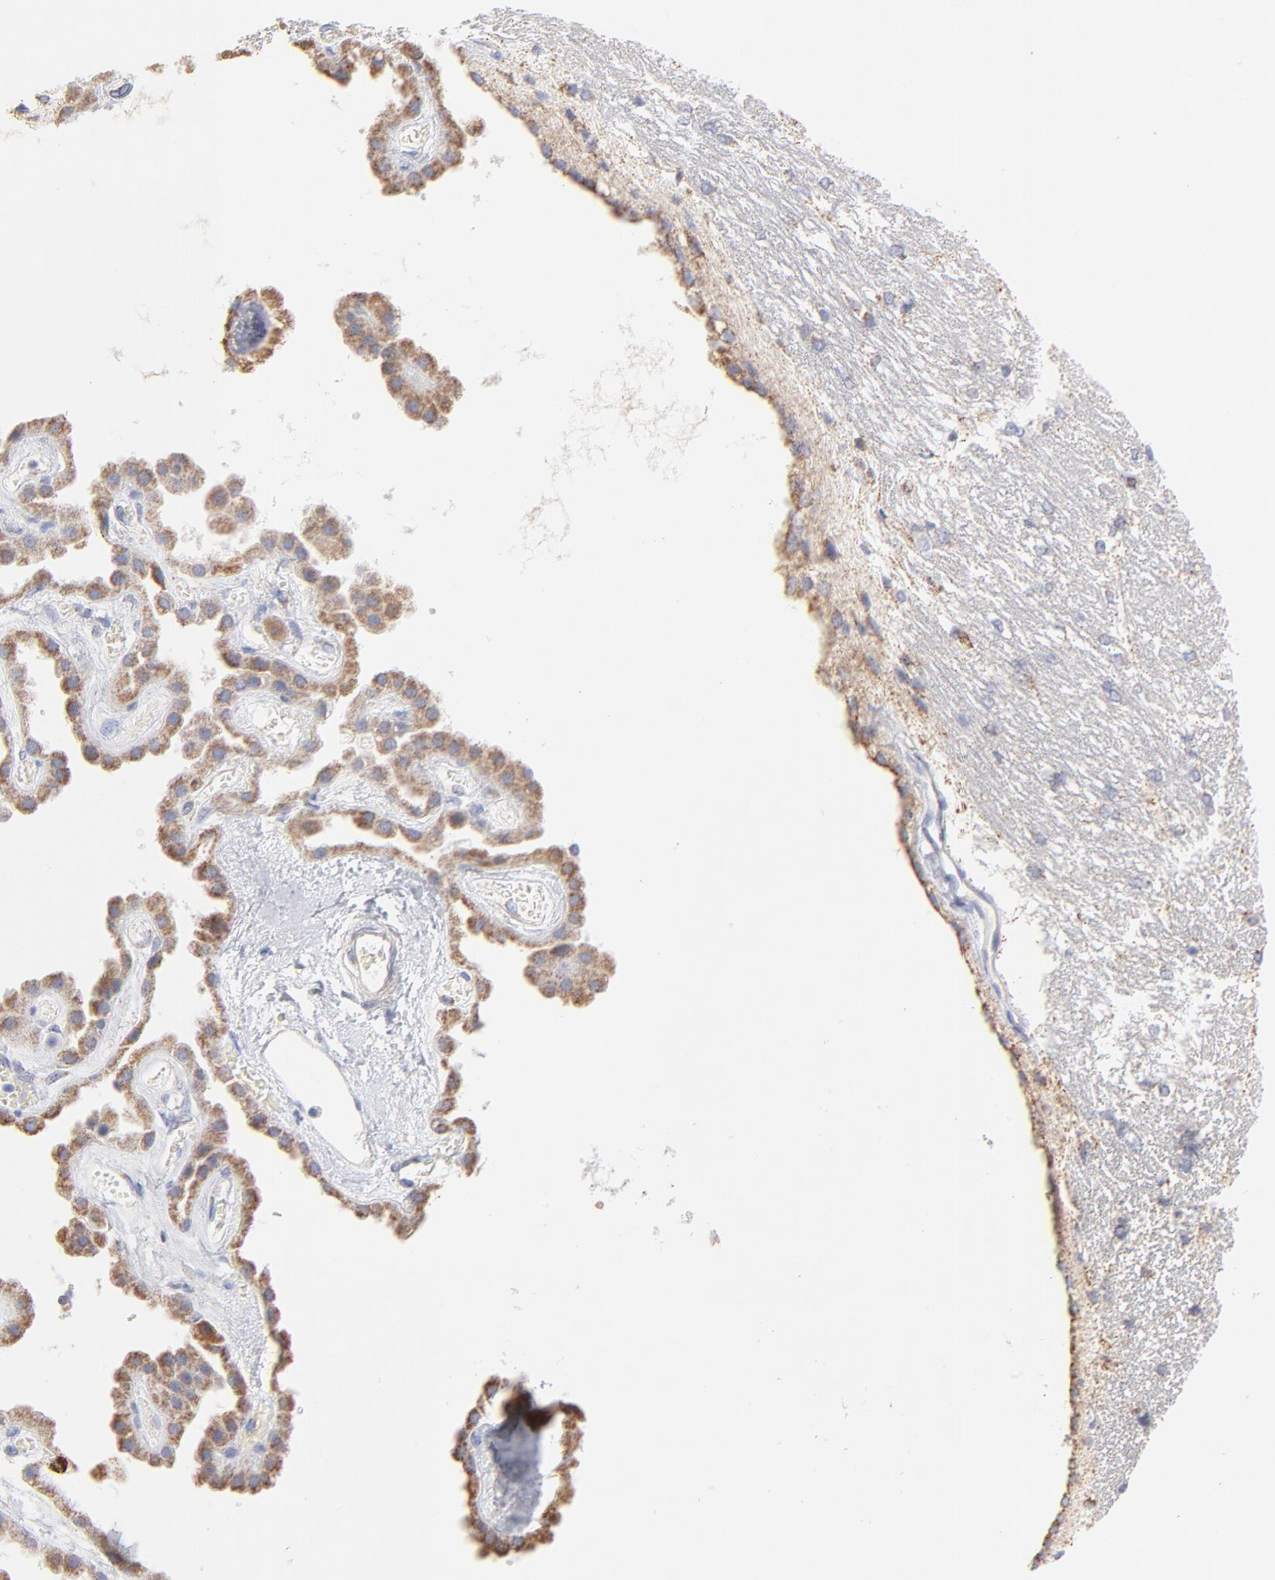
{"staining": {"intensity": "negative", "quantity": "none", "location": "none"}, "tissue": "hippocampus", "cell_type": "Glial cells", "image_type": "normal", "snomed": [{"axis": "morphology", "description": "Normal tissue, NOS"}, {"axis": "topography", "description": "Hippocampus"}], "caption": "Histopathology image shows no significant protein expression in glial cells of unremarkable hippocampus.", "gene": "TST", "patient": {"sex": "female", "age": 19}}